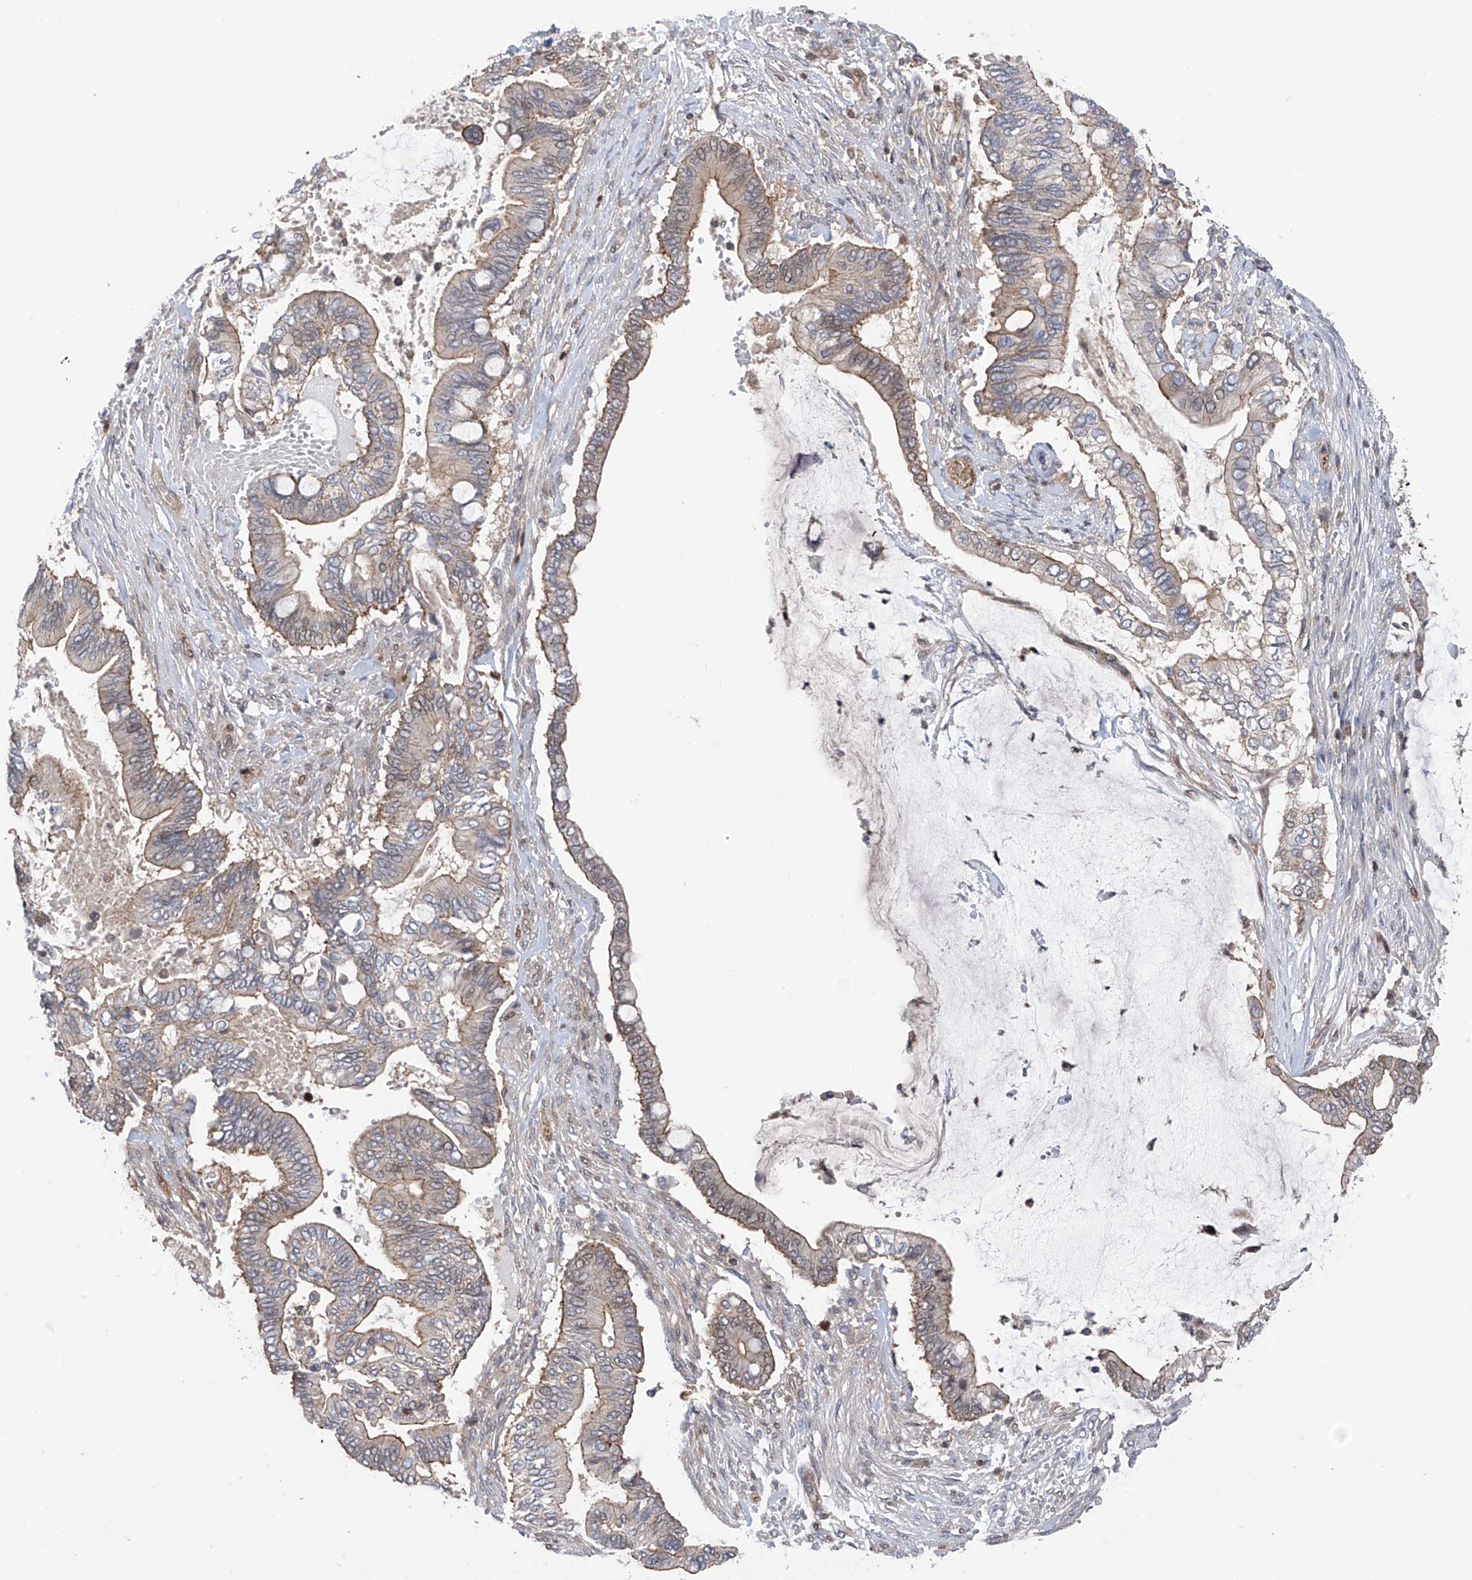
{"staining": {"intensity": "weak", "quantity": "25%-75%", "location": "cytoplasmic/membranous"}, "tissue": "pancreatic cancer", "cell_type": "Tumor cells", "image_type": "cancer", "snomed": [{"axis": "morphology", "description": "Adenocarcinoma, NOS"}, {"axis": "topography", "description": "Pancreas"}], "caption": "Tumor cells demonstrate low levels of weak cytoplasmic/membranous positivity in about 25%-75% of cells in adenocarcinoma (pancreatic). (brown staining indicates protein expression, while blue staining denotes nuclei).", "gene": "DNAJC9", "patient": {"sex": "male", "age": 68}}